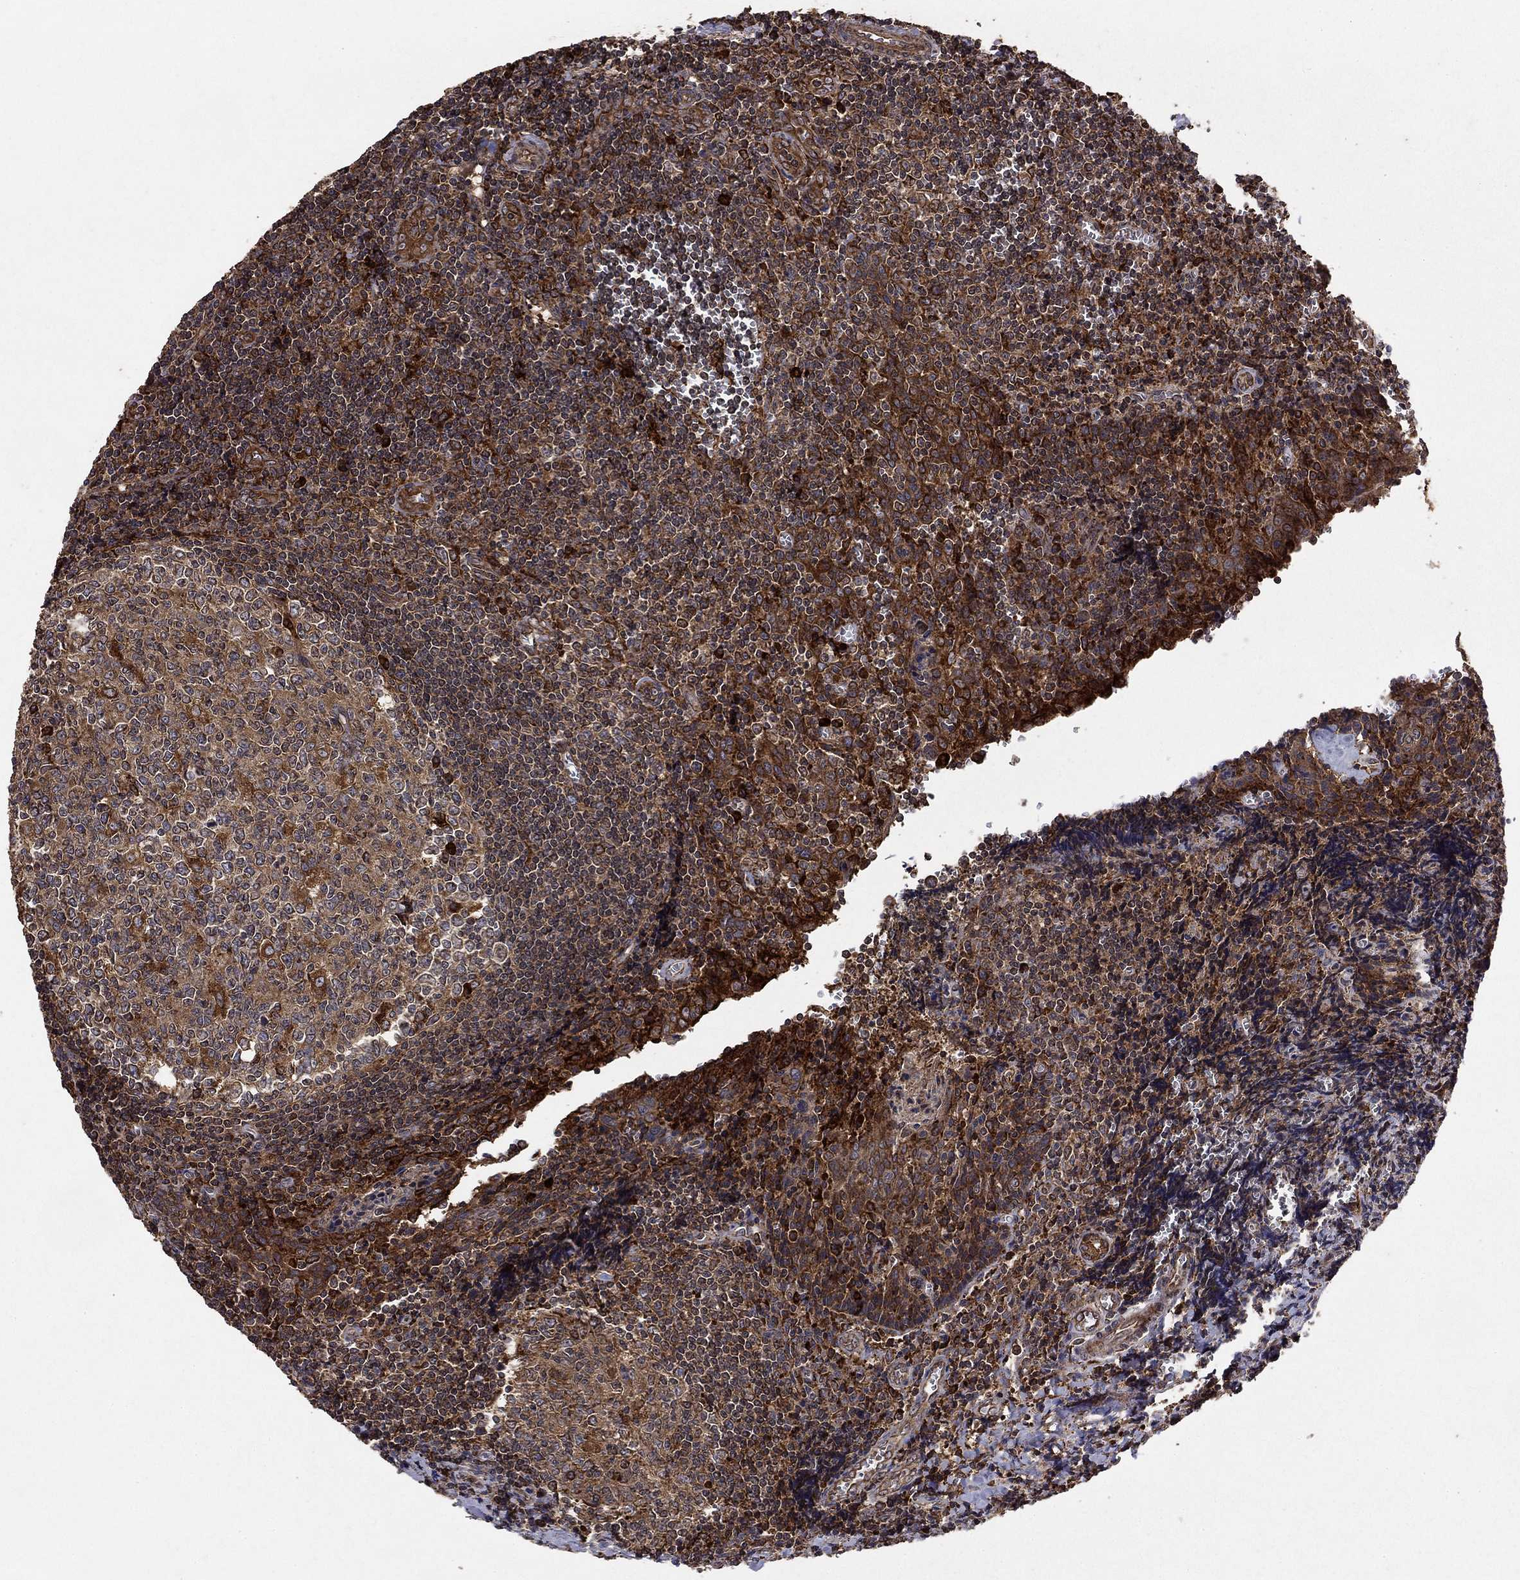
{"staining": {"intensity": "moderate", "quantity": "25%-75%", "location": "cytoplasmic/membranous"}, "tissue": "tonsil", "cell_type": "Germinal center cells", "image_type": "normal", "snomed": [{"axis": "morphology", "description": "Normal tissue, NOS"}, {"axis": "morphology", "description": "Inflammation, NOS"}, {"axis": "topography", "description": "Tonsil"}], "caption": "Unremarkable tonsil reveals moderate cytoplasmic/membranous positivity in about 25%-75% of germinal center cells, visualized by immunohistochemistry.", "gene": "BABAM2", "patient": {"sex": "female", "age": 31}}